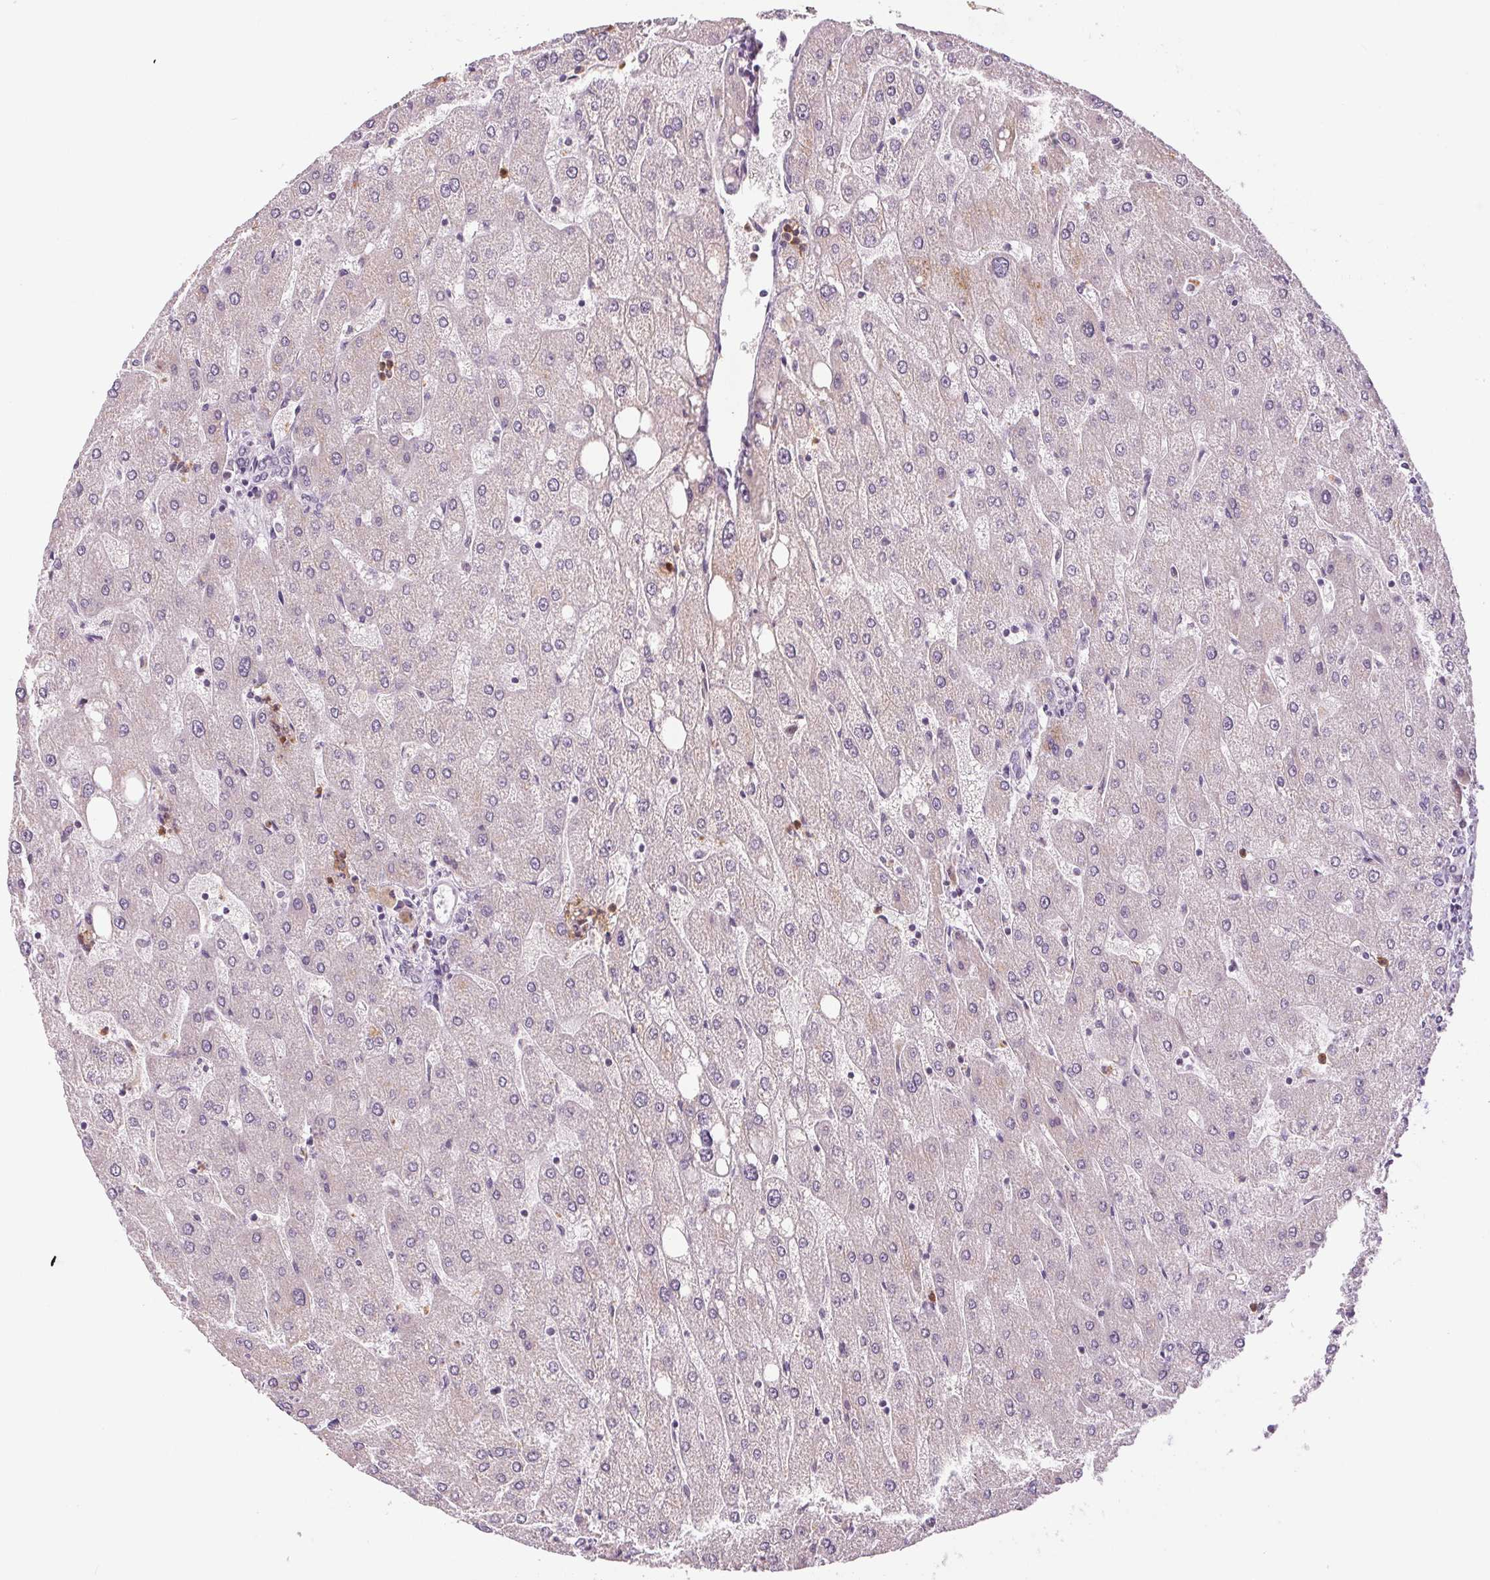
{"staining": {"intensity": "negative", "quantity": "none", "location": "none"}, "tissue": "liver", "cell_type": "Cholangiocytes", "image_type": "normal", "snomed": [{"axis": "morphology", "description": "Normal tissue, NOS"}, {"axis": "topography", "description": "Liver"}], "caption": "Photomicrograph shows no significant protein positivity in cholangiocytes of normal liver. (DAB (3,3'-diaminobenzidine) immunohistochemistry (IHC) visualized using brightfield microscopy, high magnification).", "gene": "SMIM6", "patient": {"sex": "male", "age": 67}}